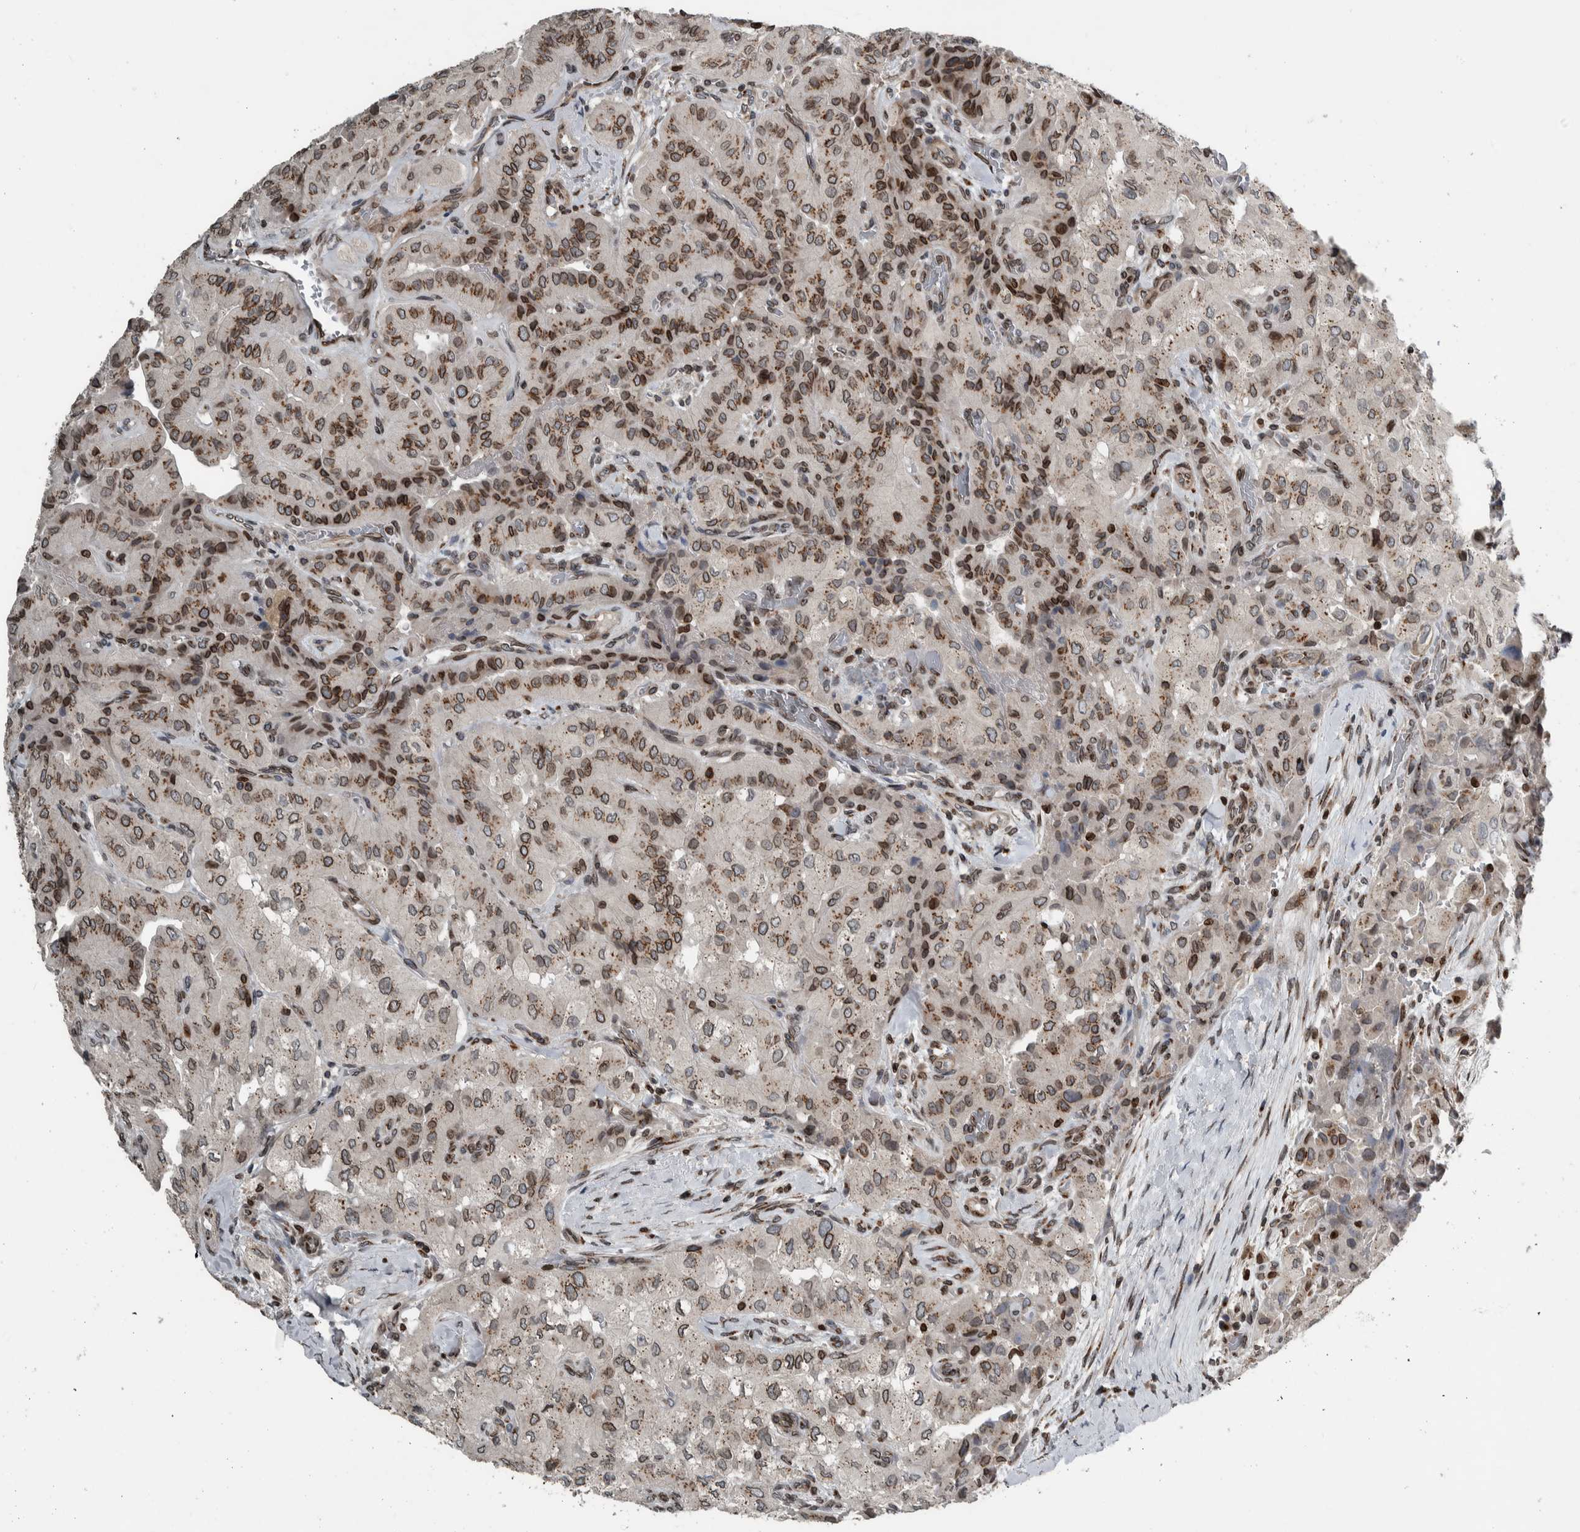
{"staining": {"intensity": "moderate", "quantity": "25%-75%", "location": "cytoplasmic/membranous,nuclear"}, "tissue": "thyroid cancer", "cell_type": "Tumor cells", "image_type": "cancer", "snomed": [{"axis": "morphology", "description": "Papillary adenocarcinoma, NOS"}, {"axis": "topography", "description": "Thyroid gland"}], "caption": "DAB immunohistochemical staining of human thyroid papillary adenocarcinoma shows moderate cytoplasmic/membranous and nuclear protein staining in approximately 25%-75% of tumor cells.", "gene": "FAM135B", "patient": {"sex": "female", "age": 59}}